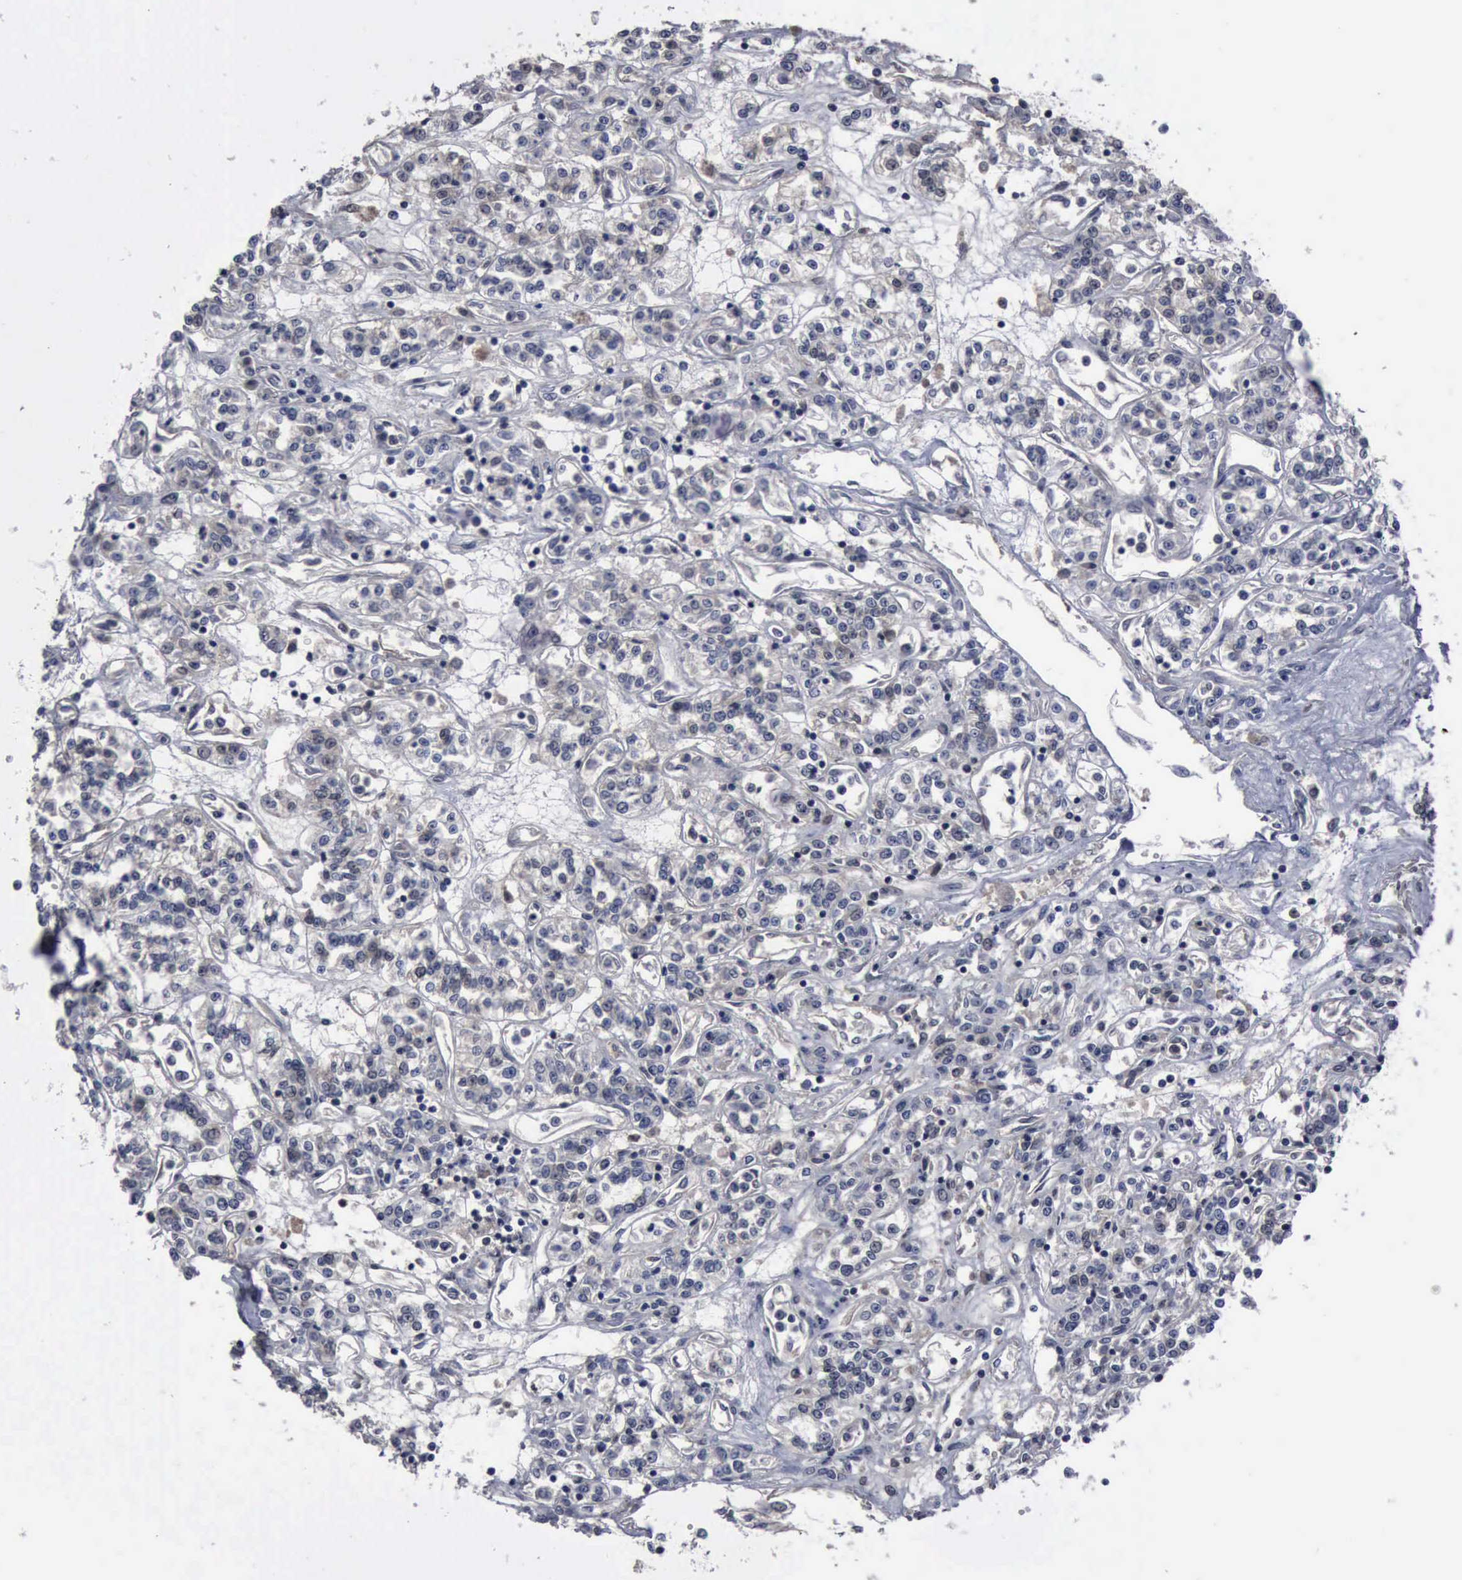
{"staining": {"intensity": "negative", "quantity": "none", "location": "none"}, "tissue": "renal cancer", "cell_type": "Tumor cells", "image_type": "cancer", "snomed": [{"axis": "morphology", "description": "Adenocarcinoma, NOS"}, {"axis": "topography", "description": "Kidney"}], "caption": "Immunohistochemistry photomicrograph of neoplastic tissue: renal adenocarcinoma stained with DAB displays no significant protein staining in tumor cells.", "gene": "MYO18B", "patient": {"sex": "female", "age": 76}}